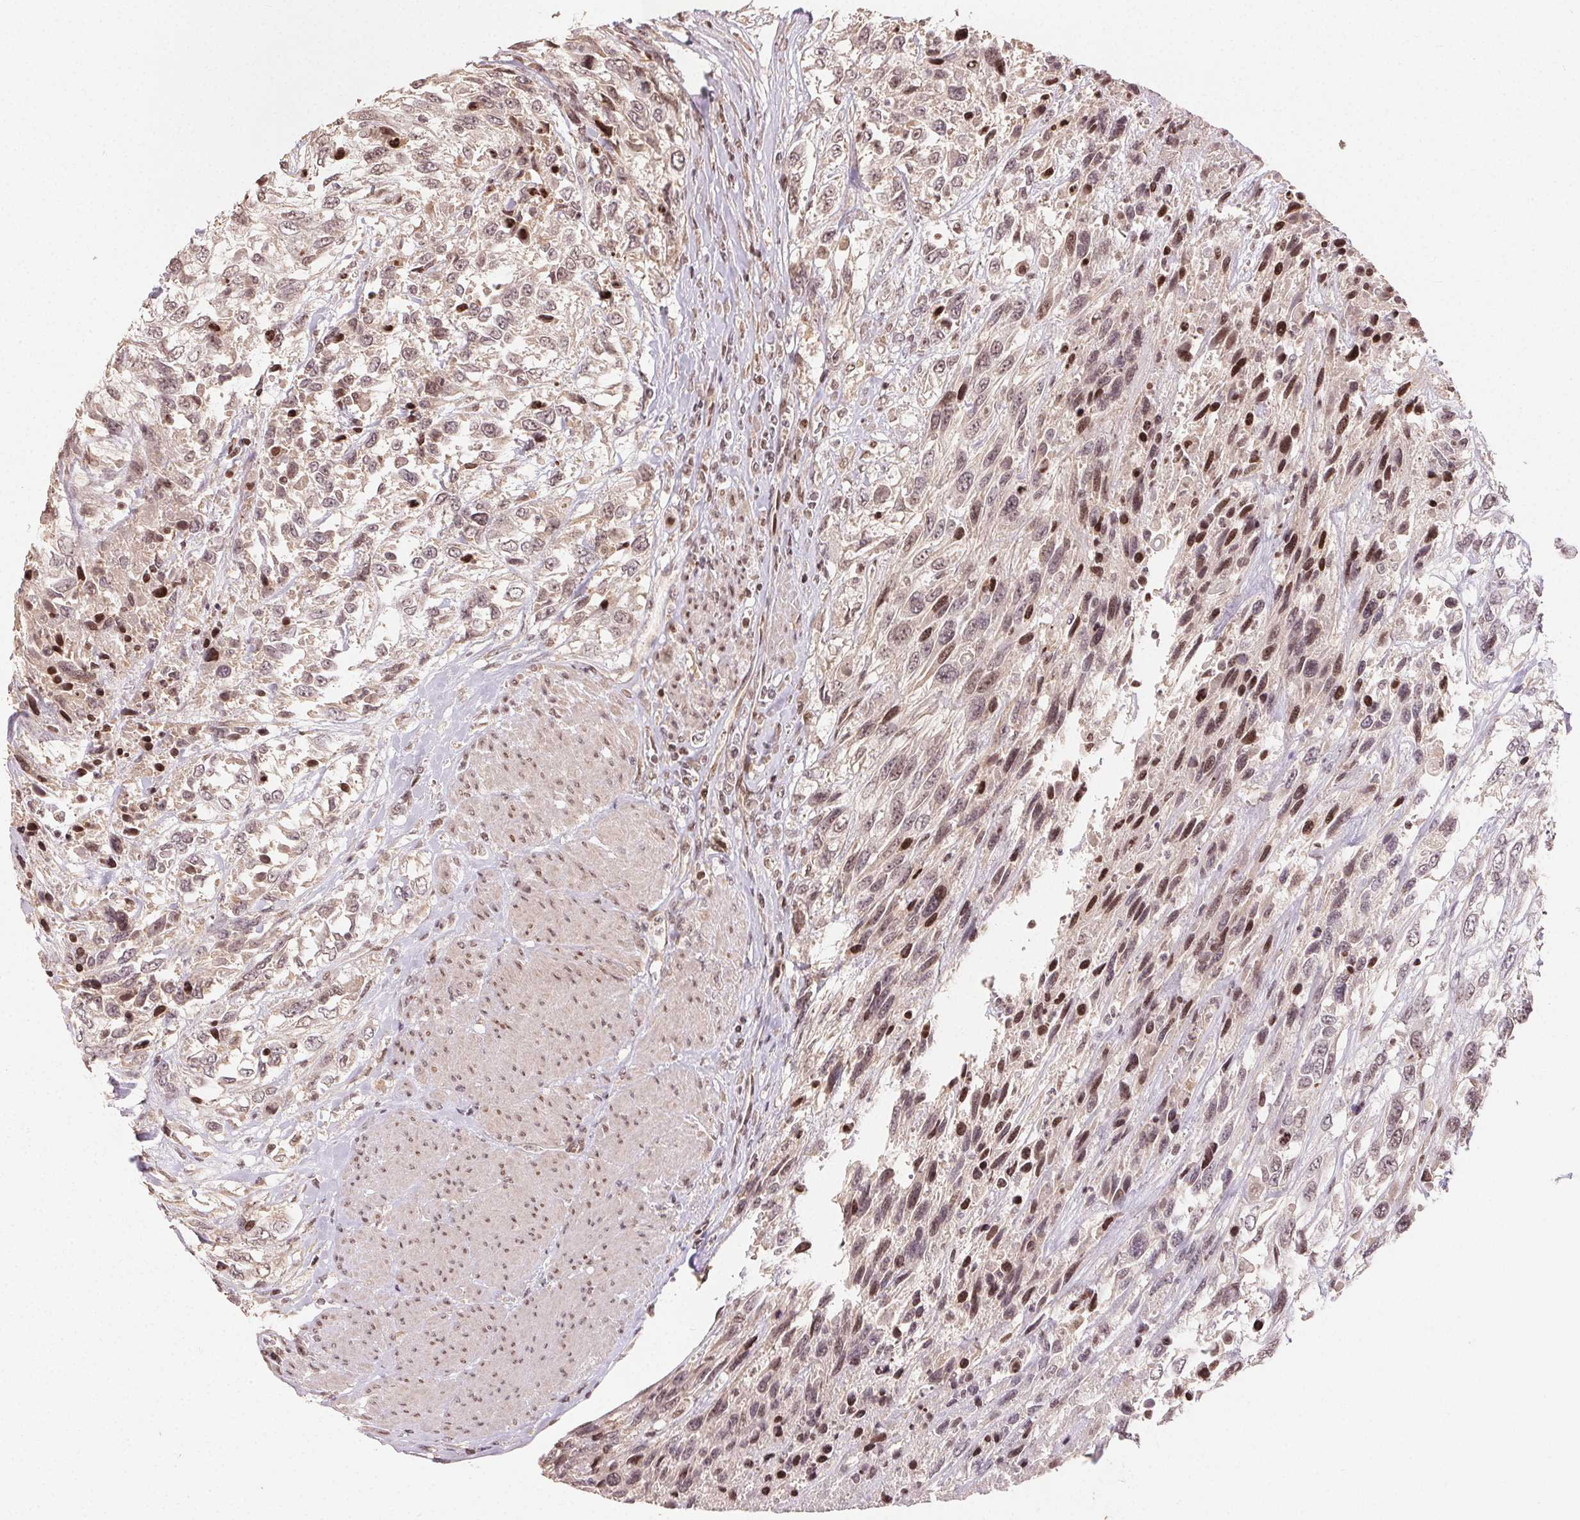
{"staining": {"intensity": "moderate", "quantity": ">75%", "location": "nuclear"}, "tissue": "urothelial cancer", "cell_type": "Tumor cells", "image_type": "cancer", "snomed": [{"axis": "morphology", "description": "Urothelial carcinoma, High grade"}, {"axis": "topography", "description": "Urinary bladder"}], "caption": "Protein expression analysis of urothelial cancer reveals moderate nuclear positivity in approximately >75% of tumor cells.", "gene": "MAPKAPK2", "patient": {"sex": "female", "age": 70}}